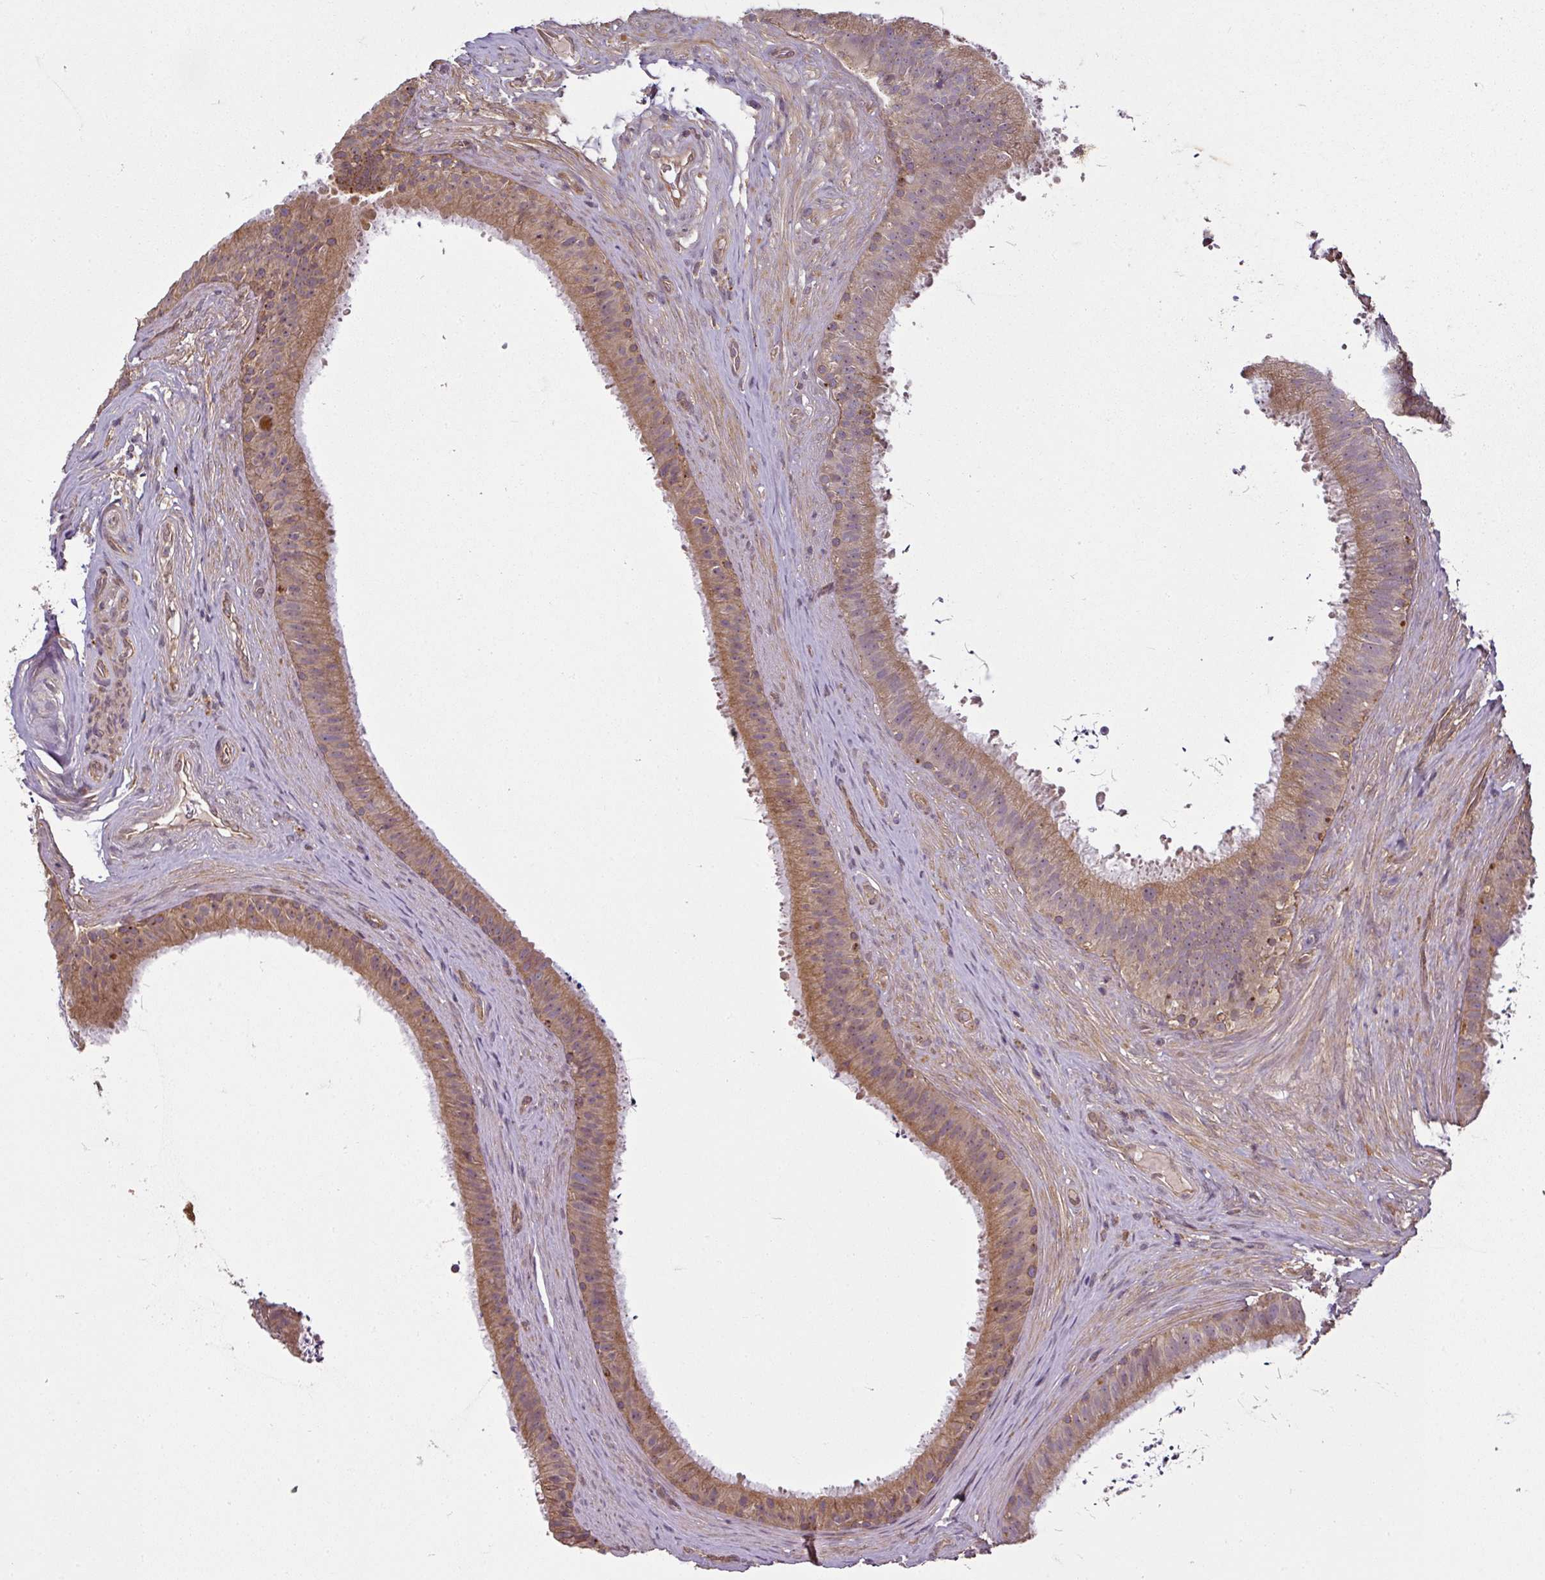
{"staining": {"intensity": "moderate", "quantity": ">75%", "location": "cytoplasmic/membranous"}, "tissue": "epididymis", "cell_type": "Glandular cells", "image_type": "normal", "snomed": [{"axis": "morphology", "description": "Normal tissue, NOS"}, {"axis": "topography", "description": "Testis"}, {"axis": "topography", "description": "Epididymis"}], "caption": "This histopathology image displays immunohistochemistry staining of unremarkable human epididymis, with medium moderate cytoplasmic/membranous staining in about >75% of glandular cells.", "gene": "DIMT1", "patient": {"sex": "male", "age": 41}}